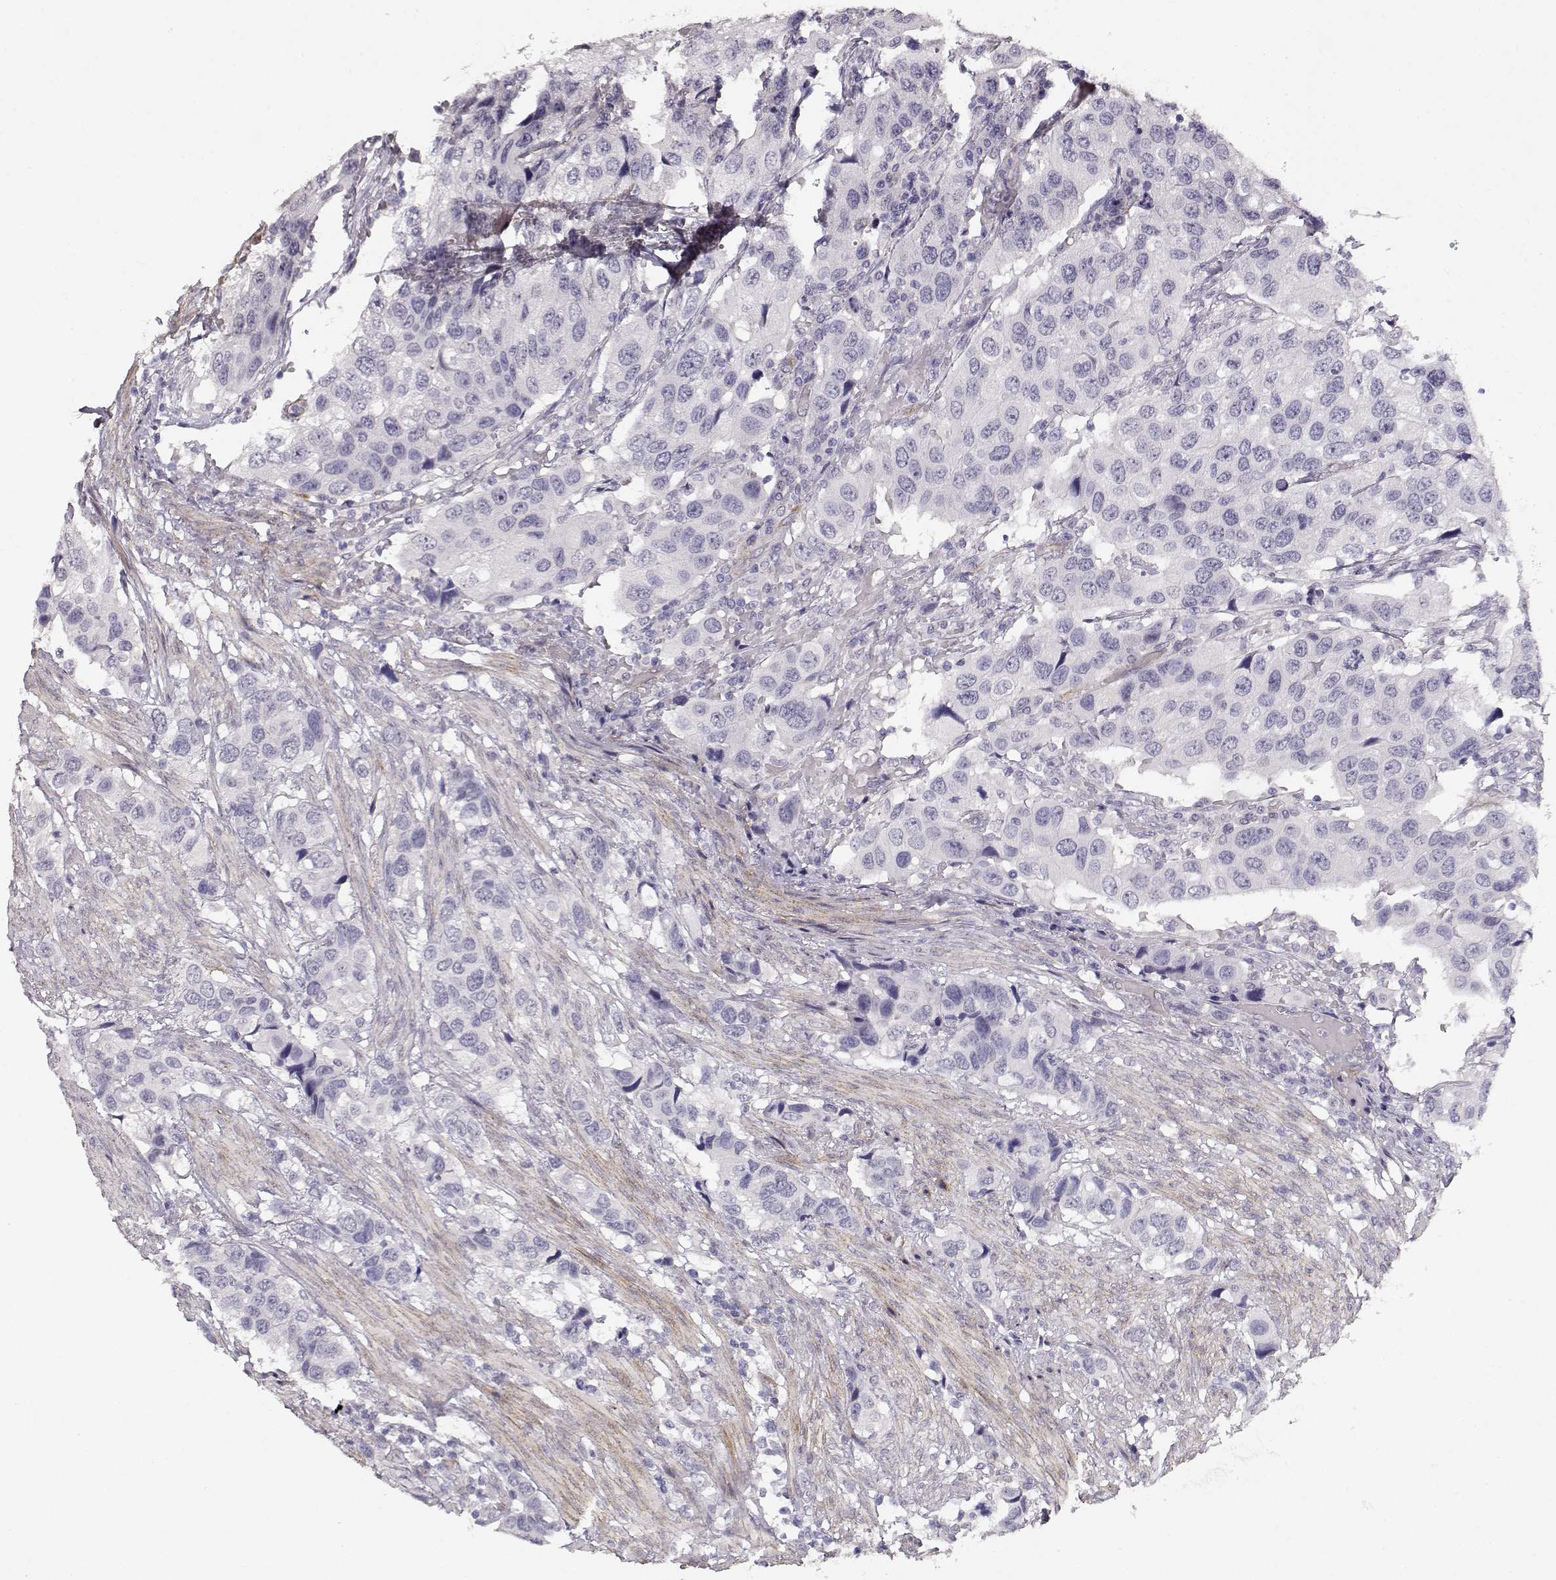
{"staining": {"intensity": "negative", "quantity": "none", "location": "none"}, "tissue": "urothelial cancer", "cell_type": "Tumor cells", "image_type": "cancer", "snomed": [{"axis": "morphology", "description": "Urothelial carcinoma, High grade"}, {"axis": "topography", "description": "Urinary bladder"}], "caption": "DAB (3,3'-diaminobenzidine) immunohistochemical staining of urothelial cancer reveals no significant expression in tumor cells.", "gene": "LAMC1", "patient": {"sex": "male", "age": 79}}